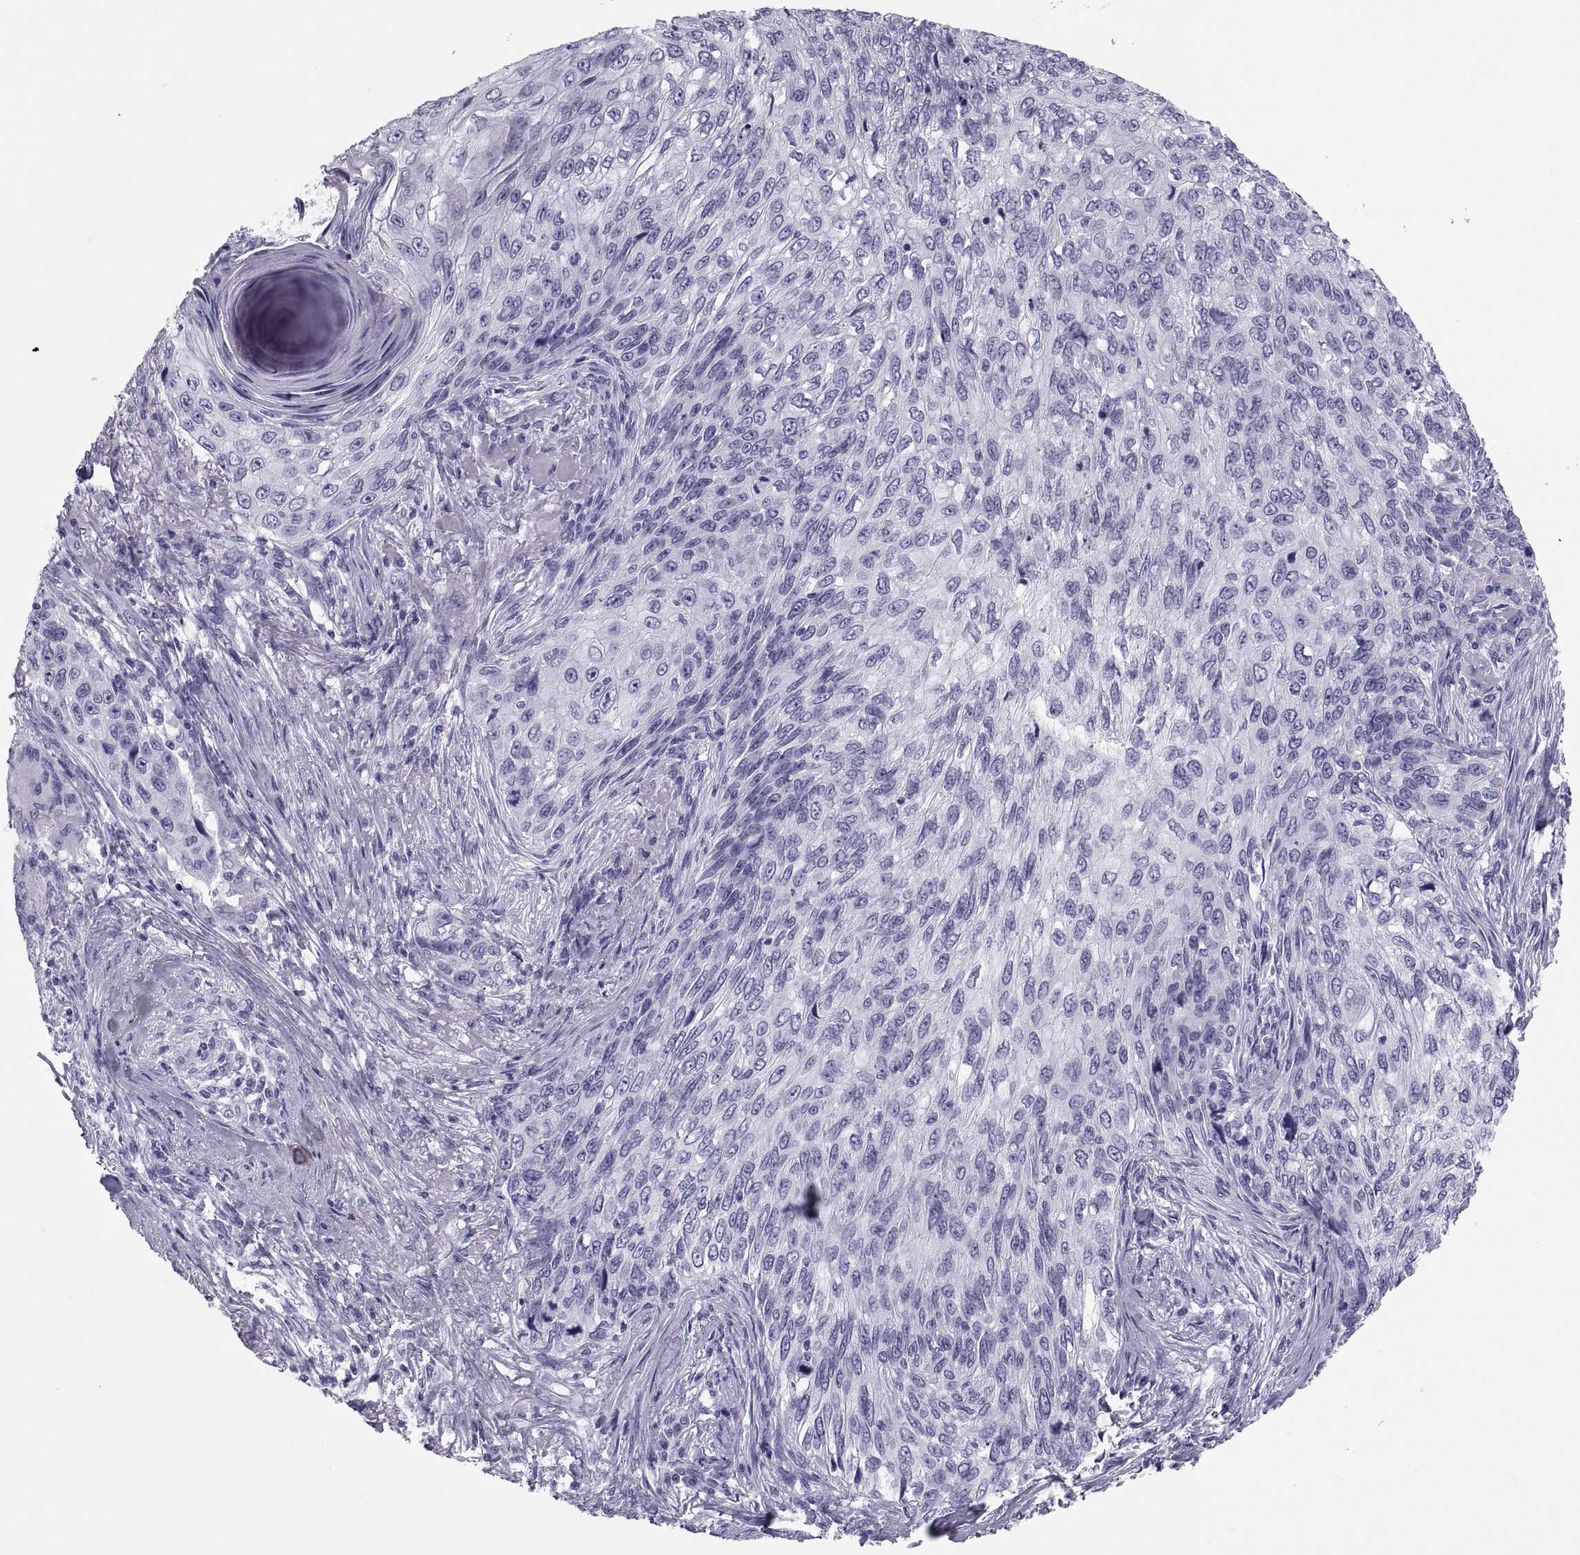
{"staining": {"intensity": "negative", "quantity": "none", "location": "none"}, "tissue": "skin cancer", "cell_type": "Tumor cells", "image_type": "cancer", "snomed": [{"axis": "morphology", "description": "Squamous cell carcinoma, NOS"}, {"axis": "topography", "description": "Skin"}], "caption": "Immunohistochemical staining of skin cancer (squamous cell carcinoma) displays no significant expression in tumor cells.", "gene": "DEFB129", "patient": {"sex": "male", "age": 92}}